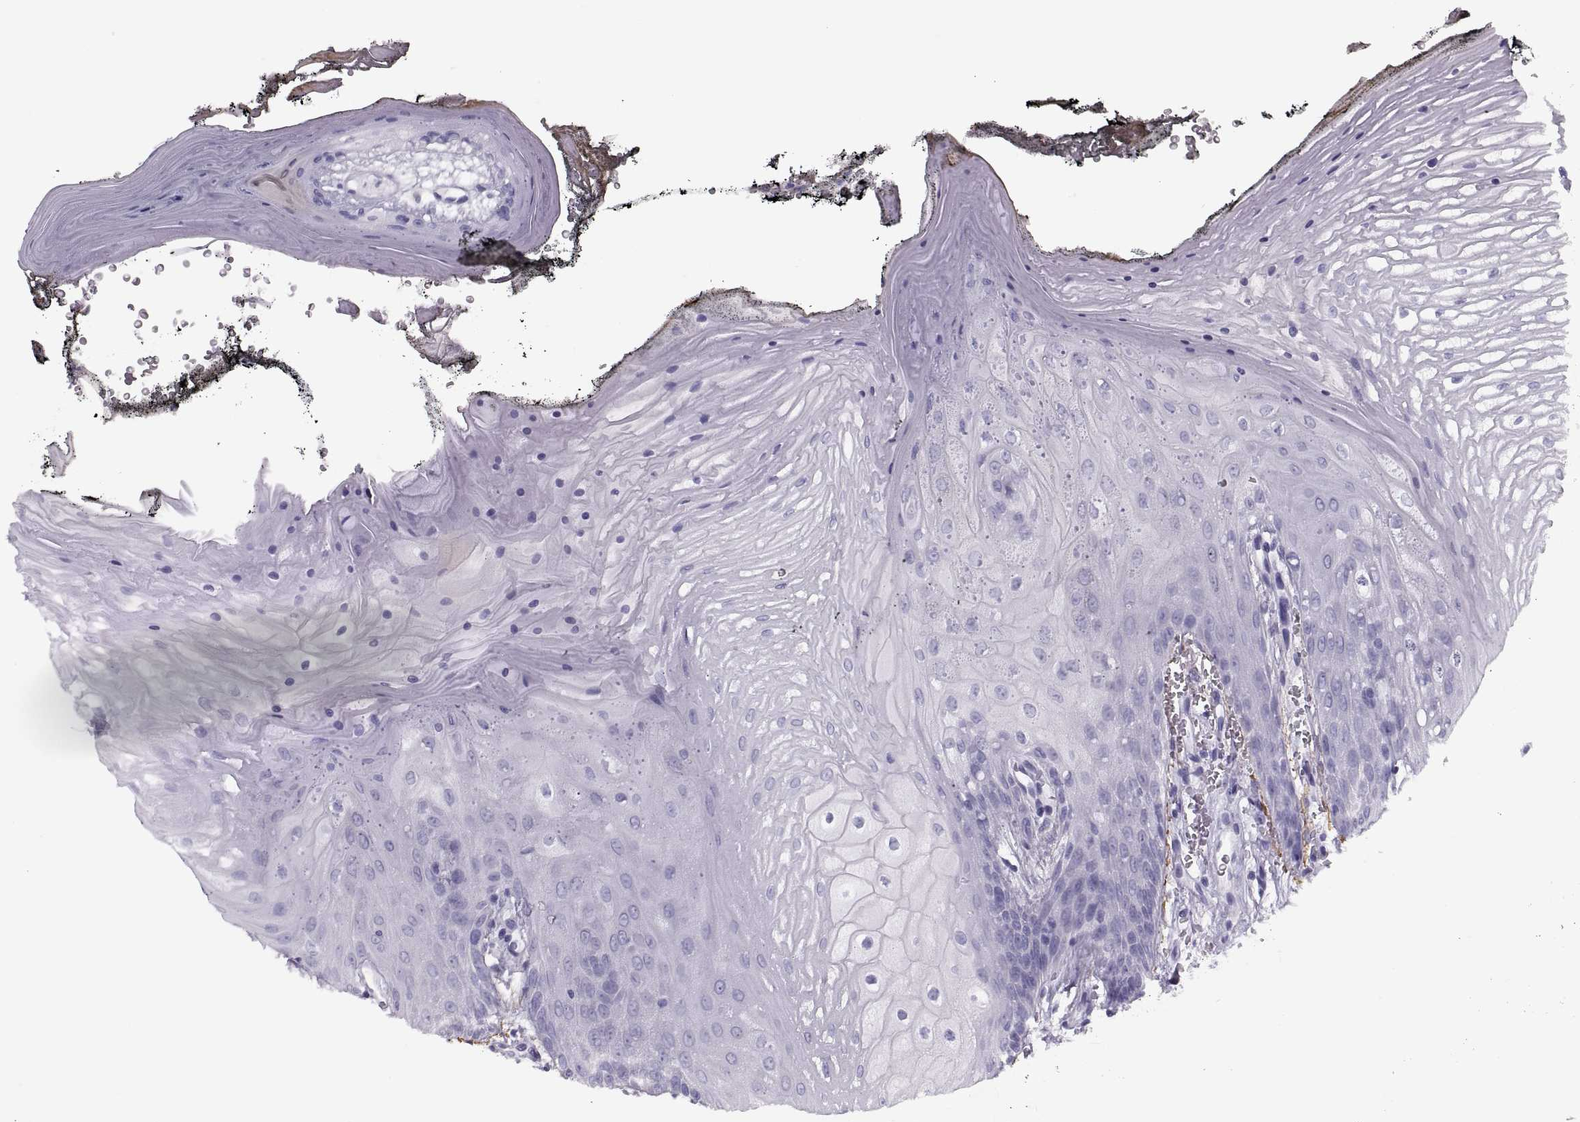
{"staining": {"intensity": "negative", "quantity": "none", "location": "none"}, "tissue": "oral mucosa", "cell_type": "Squamous epithelial cells", "image_type": "normal", "snomed": [{"axis": "morphology", "description": "Normal tissue, NOS"}, {"axis": "morphology", "description": "Squamous cell carcinoma, NOS"}, {"axis": "topography", "description": "Oral tissue"}, {"axis": "topography", "description": "Head-Neck"}], "caption": "Immunohistochemistry of unremarkable oral mucosa shows no positivity in squamous epithelial cells.", "gene": "RLBP1", "patient": {"sex": "male", "age": 65}}